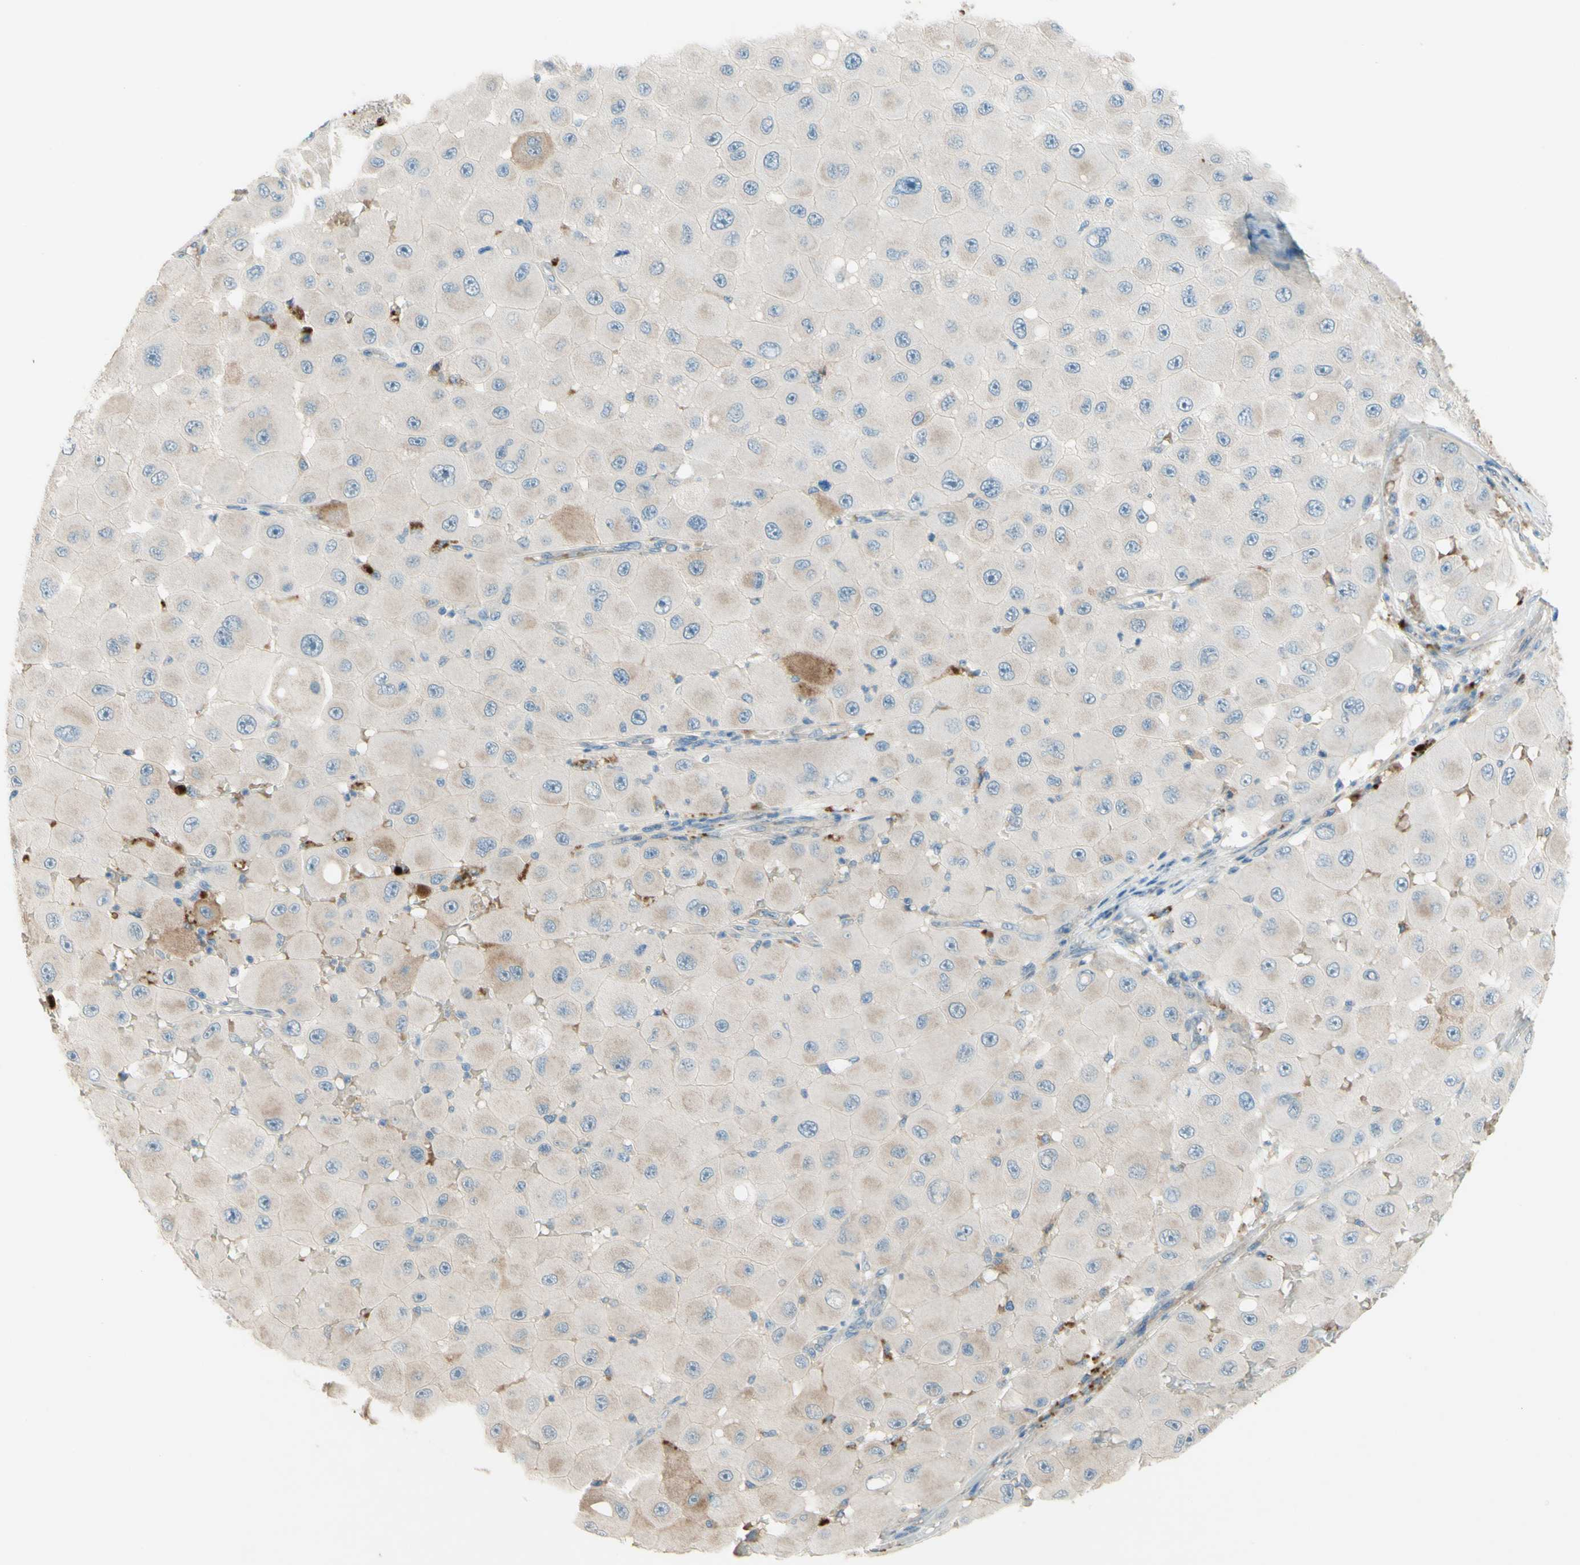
{"staining": {"intensity": "negative", "quantity": "none", "location": "none"}, "tissue": "melanoma", "cell_type": "Tumor cells", "image_type": "cancer", "snomed": [{"axis": "morphology", "description": "Malignant melanoma, NOS"}, {"axis": "topography", "description": "Skin"}], "caption": "Immunohistochemistry image of neoplastic tissue: malignant melanoma stained with DAB reveals no significant protein positivity in tumor cells.", "gene": "IL2", "patient": {"sex": "female", "age": 81}}